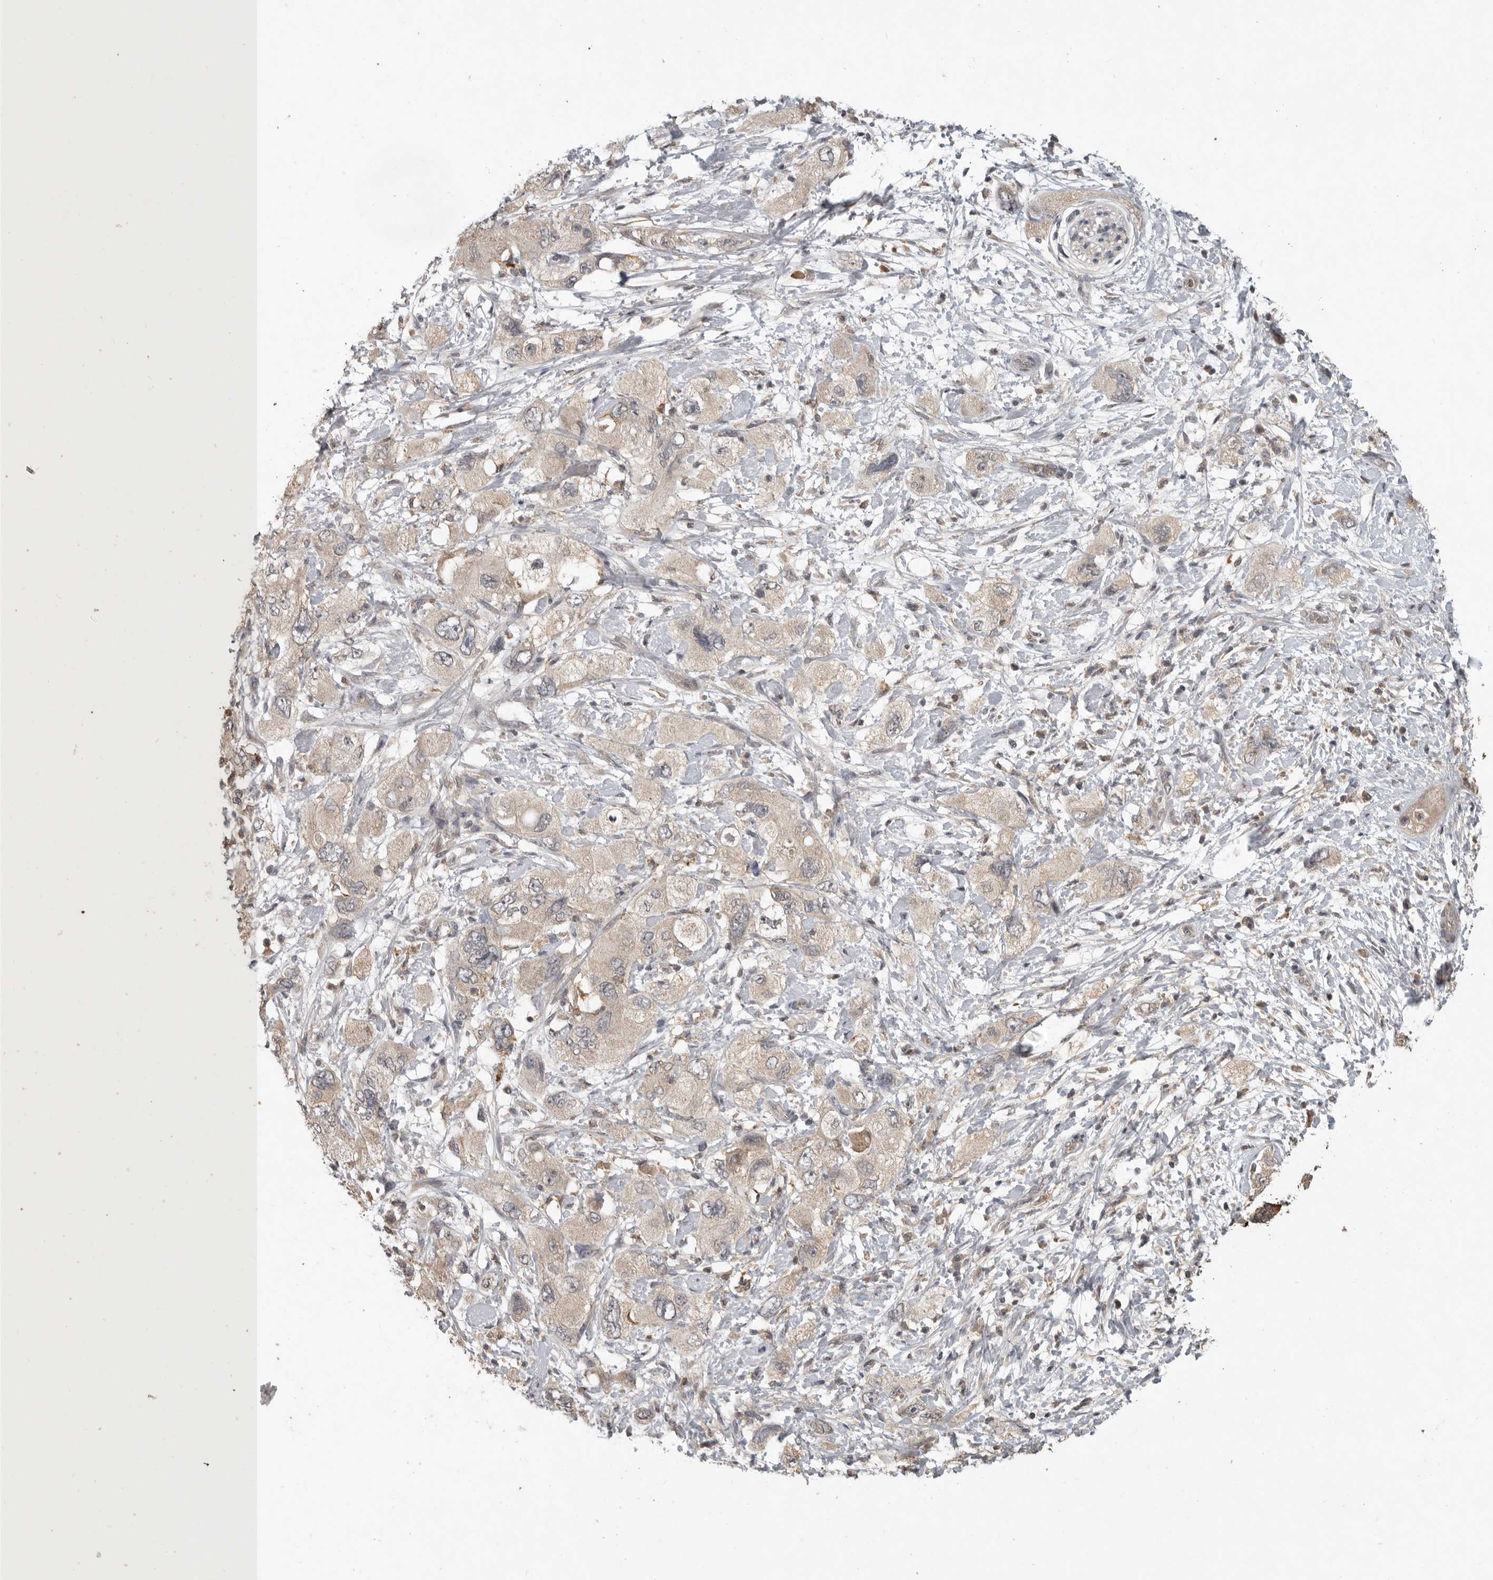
{"staining": {"intensity": "weak", "quantity": "<25%", "location": "cytoplasmic/membranous"}, "tissue": "pancreatic cancer", "cell_type": "Tumor cells", "image_type": "cancer", "snomed": [{"axis": "morphology", "description": "Adenocarcinoma, NOS"}, {"axis": "topography", "description": "Pancreas"}], "caption": "This image is of pancreatic adenocarcinoma stained with immunohistochemistry to label a protein in brown with the nuclei are counter-stained blue. There is no expression in tumor cells.", "gene": "ADAMTS4", "patient": {"sex": "female", "age": 73}}